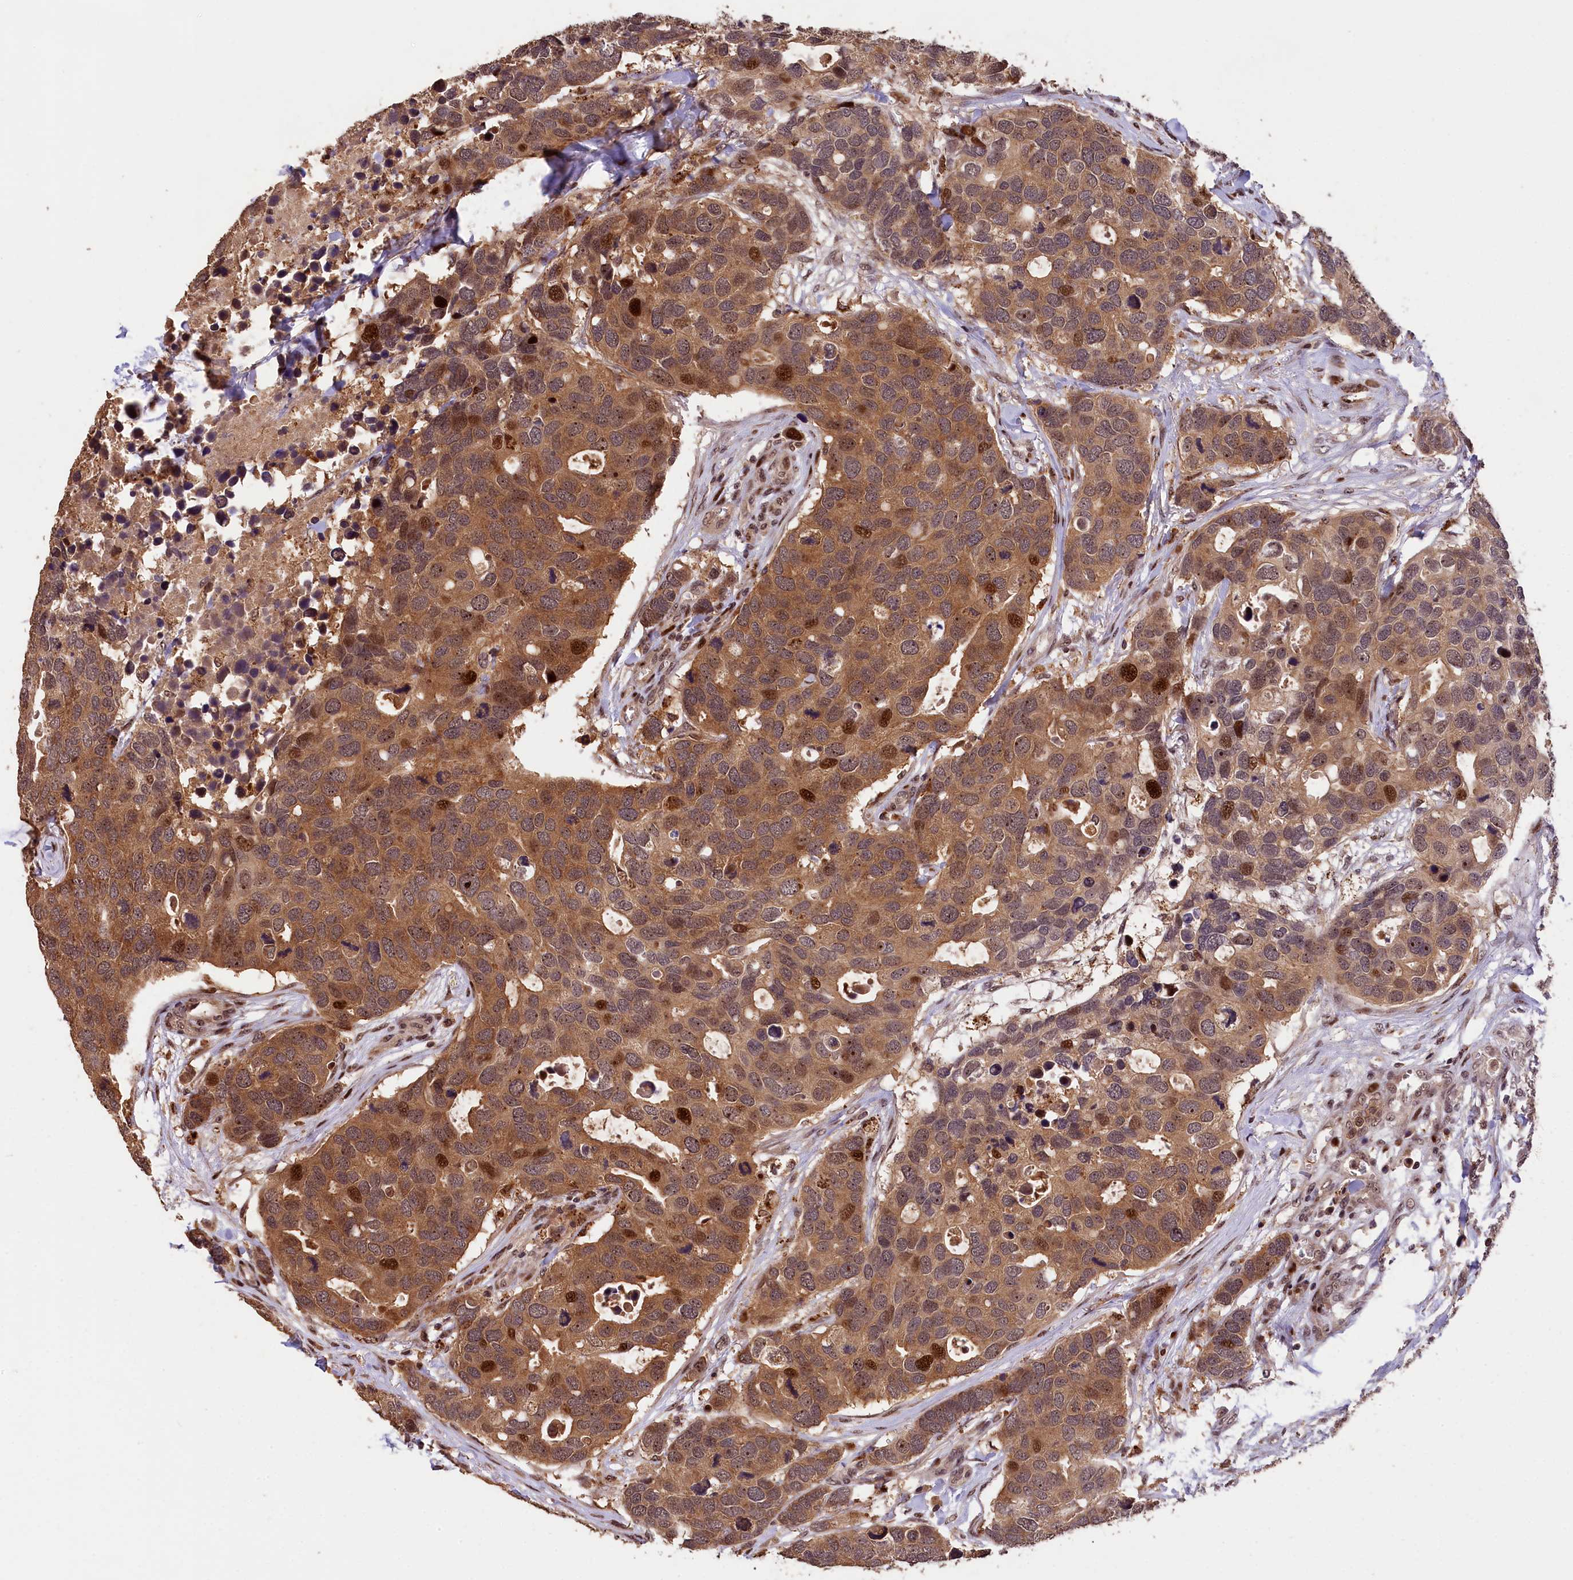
{"staining": {"intensity": "moderate", "quantity": ">75%", "location": "cytoplasmic/membranous,nuclear"}, "tissue": "breast cancer", "cell_type": "Tumor cells", "image_type": "cancer", "snomed": [{"axis": "morphology", "description": "Duct carcinoma"}, {"axis": "topography", "description": "Breast"}], "caption": "Breast cancer stained with DAB immunohistochemistry reveals medium levels of moderate cytoplasmic/membranous and nuclear expression in about >75% of tumor cells. Using DAB (3,3'-diaminobenzidine) (brown) and hematoxylin (blue) stains, captured at high magnification using brightfield microscopy.", "gene": "PHAF1", "patient": {"sex": "female", "age": 83}}